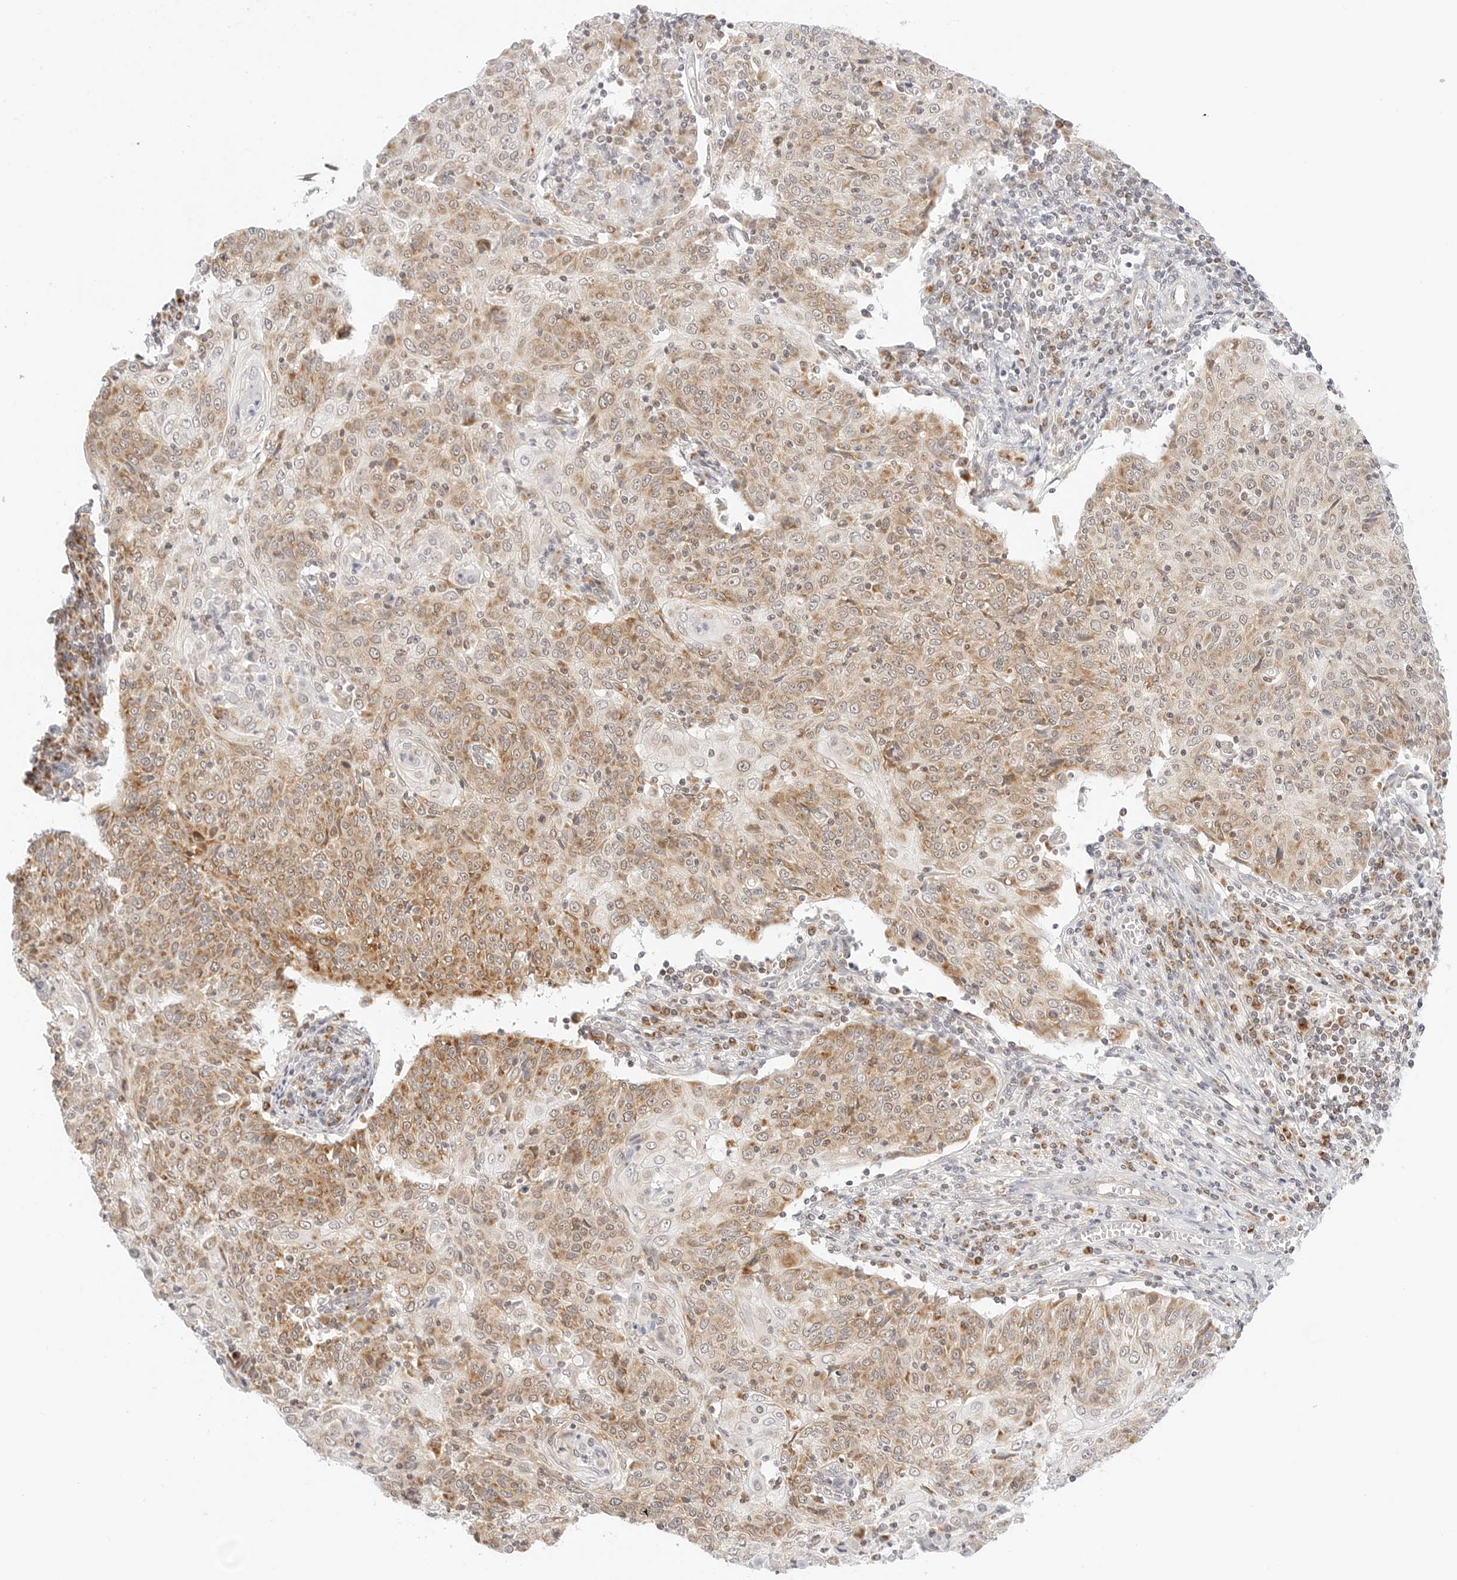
{"staining": {"intensity": "moderate", "quantity": ">75%", "location": "cytoplasmic/membranous"}, "tissue": "cervical cancer", "cell_type": "Tumor cells", "image_type": "cancer", "snomed": [{"axis": "morphology", "description": "Squamous cell carcinoma, NOS"}, {"axis": "topography", "description": "Cervix"}], "caption": "Immunohistochemical staining of cervical cancer exhibits moderate cytoplasmic/membranous protein expression in about >75% of tumor cells.", "gene": "FH", "patient": {"sex": "female", "age": 48}}